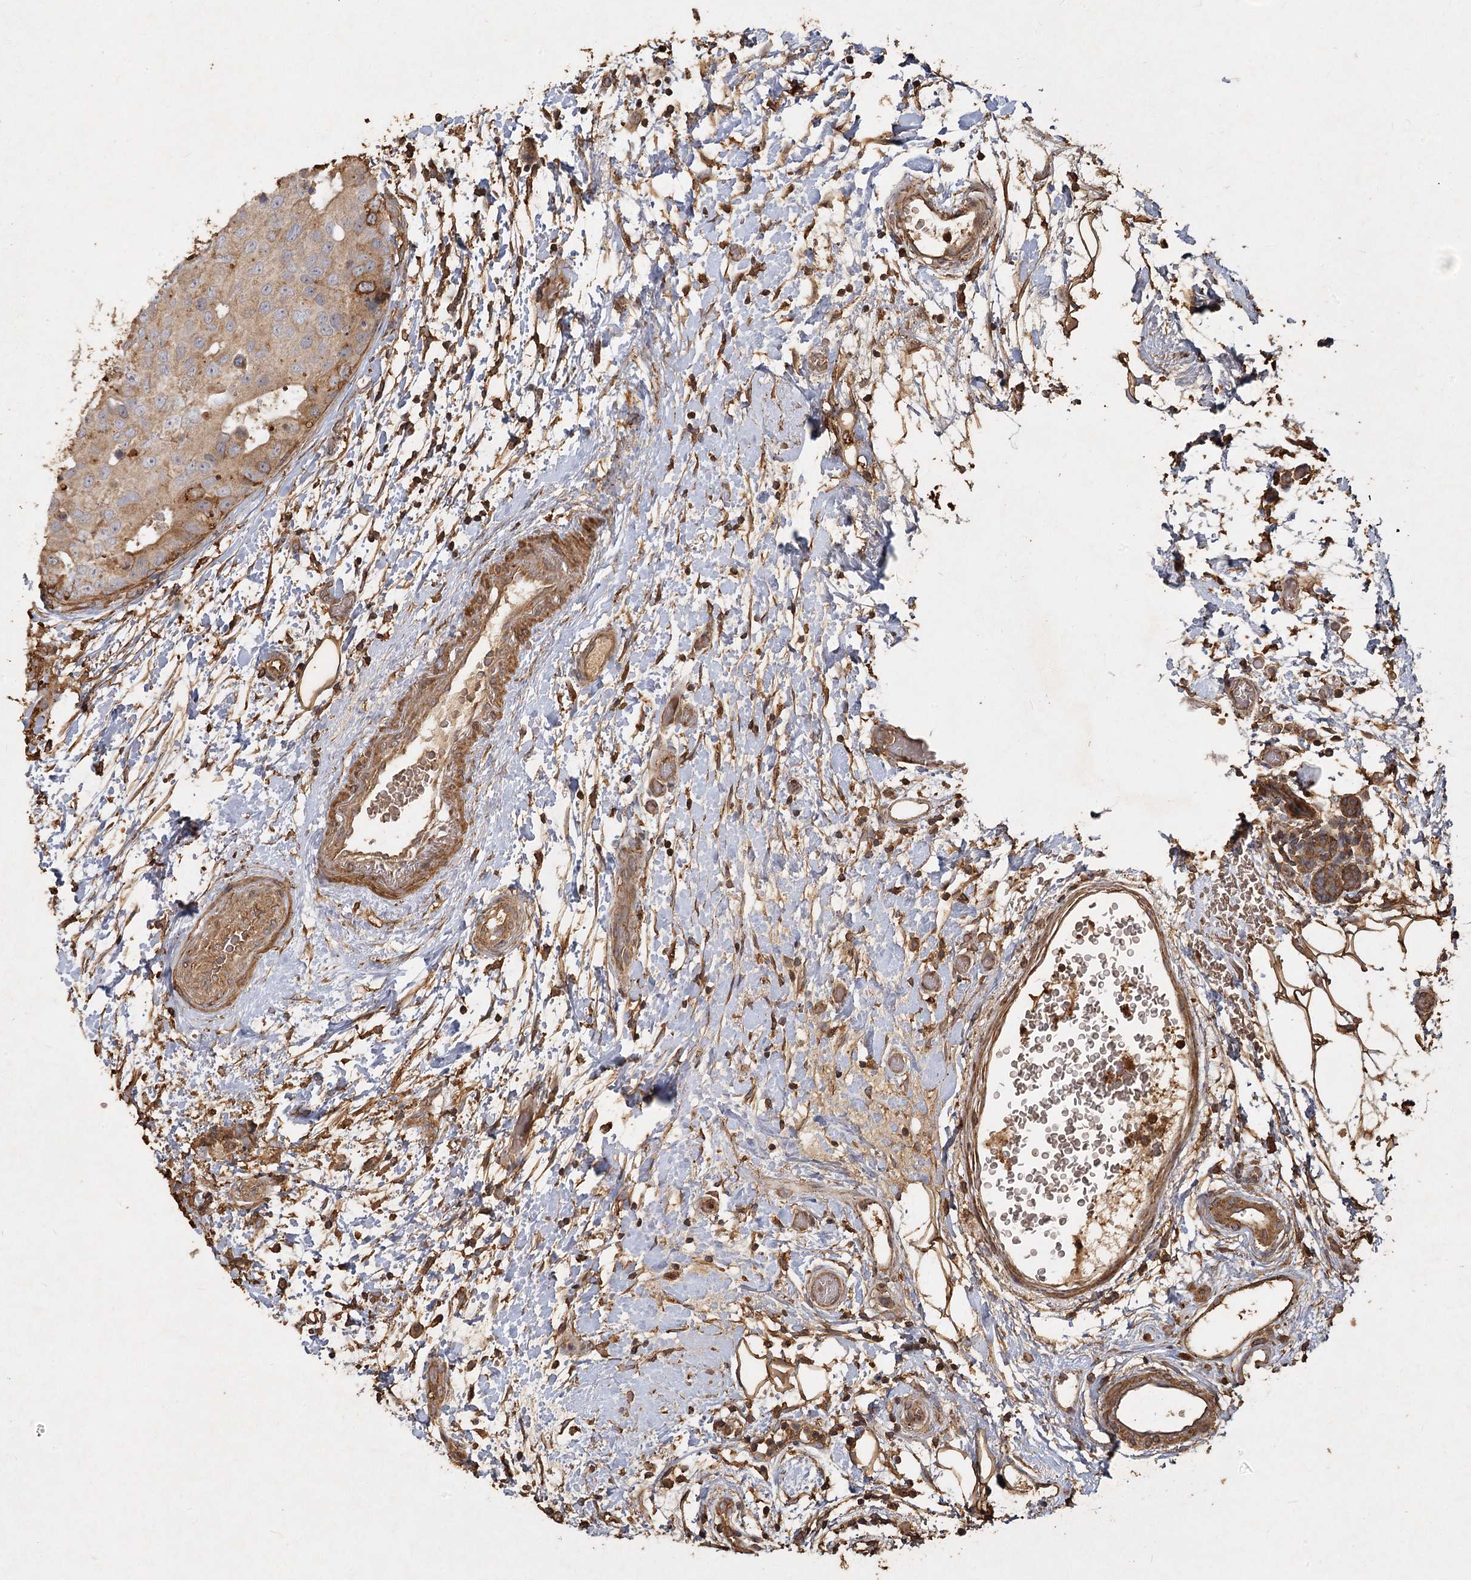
{"staining": {"intensity": "moderate", "quantity": ">75%", "location": "cytoplasmic/membranous"}, "tissue": "breast cancer", "cell_type": "Tumor cells", "image_type": "cancer", "snomed": [{"axis": "morphology", "description": "Duct carcinoma"}, {"axis": "topography", "description": "Breast"}], "caption": "Immunohistochemical staining of human breast cancer (invasive ductal carcinoma) exhibits moderate cytoplasmic/membranous protein staining in about >75% of tumor cells.", "gene": "PIK3C2A", "patient": {"sex": "female", "age": 62}}